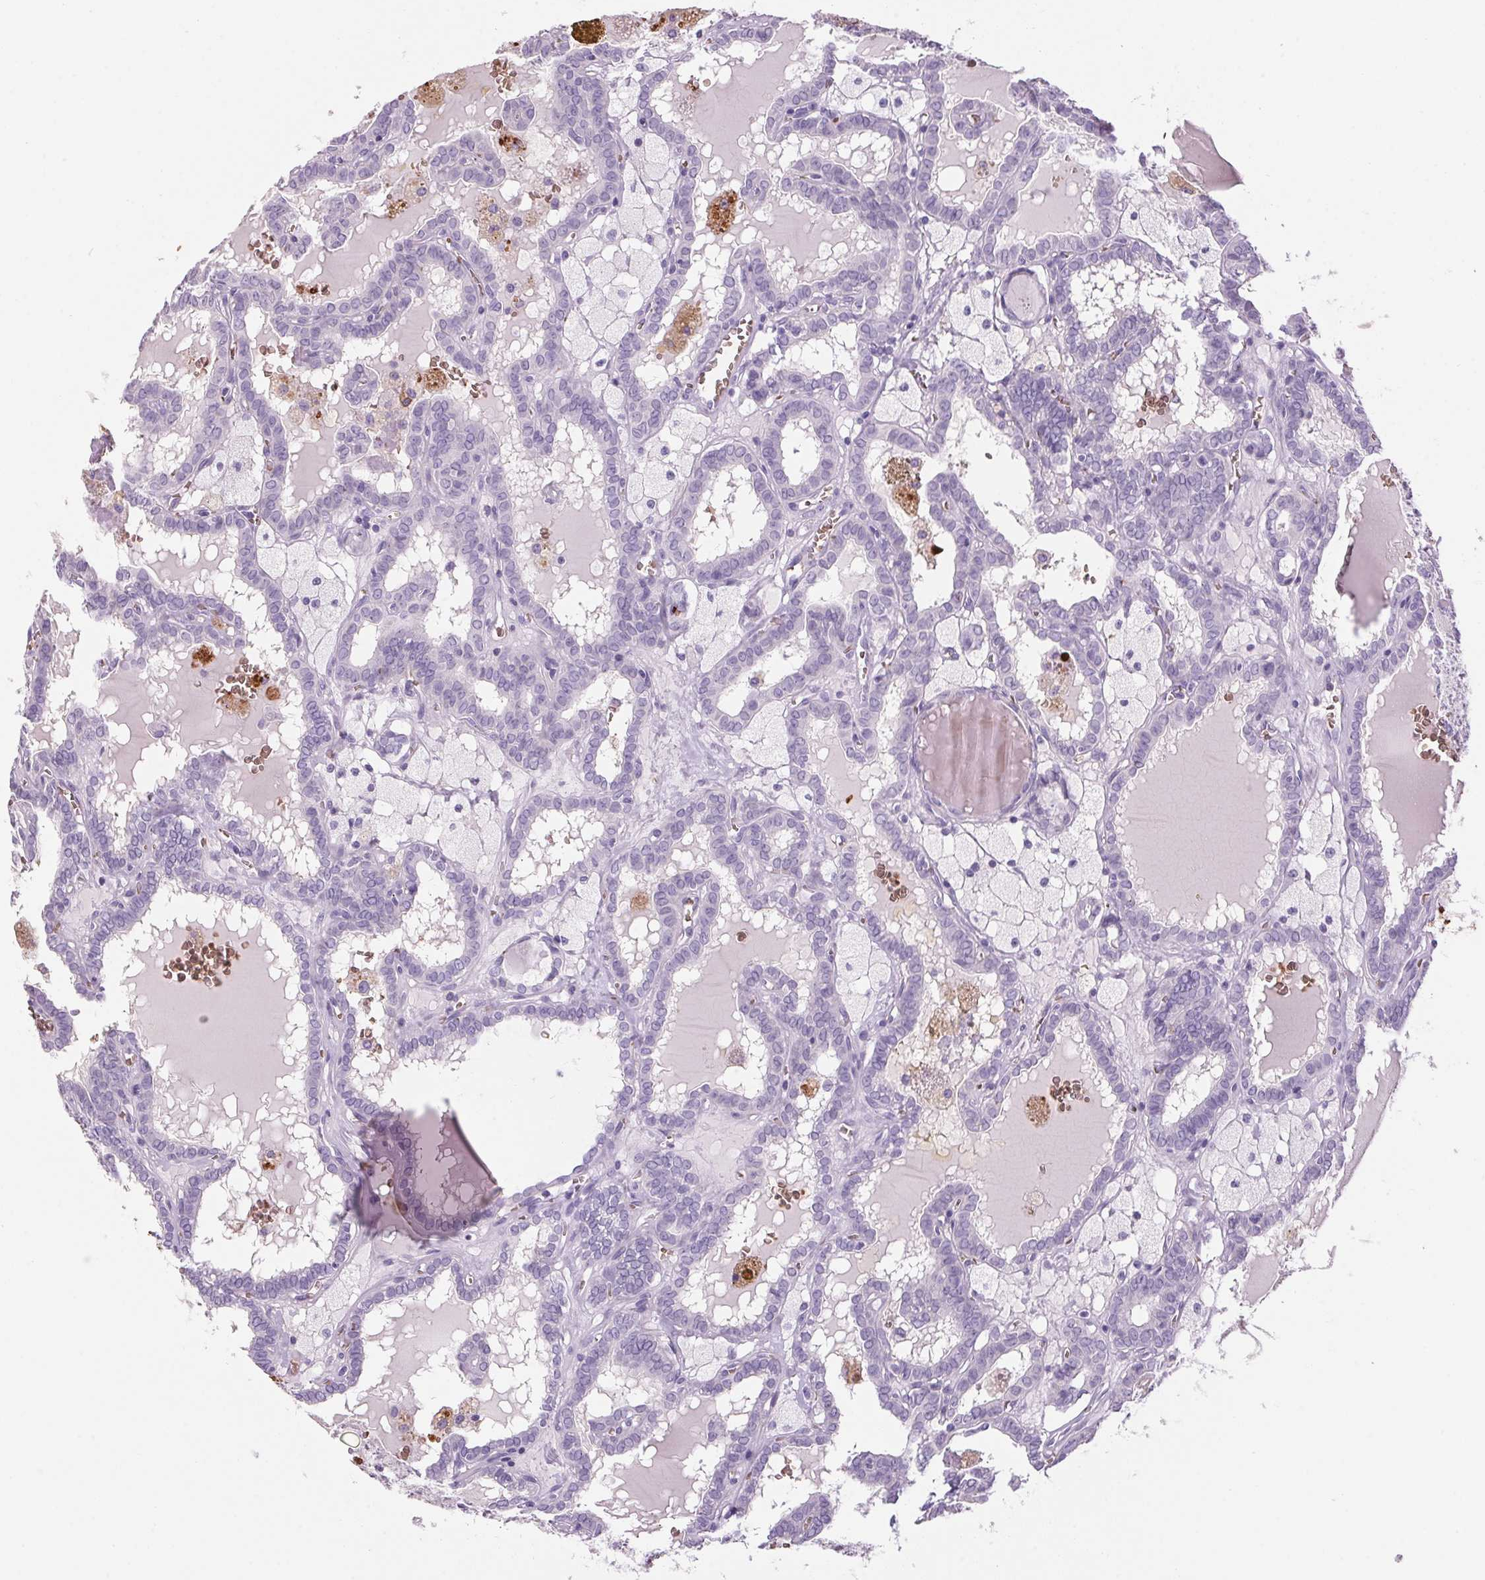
{"staining": {"intensity": "negative", "quantity": "none", "location": "none"}, "tissue": "thyroid cancer", "cell_type": "Tumor cells", "image_type": "cancer", "snomed": [{"axis": "morphology", "description": "Papillary adenocarcinoma, NOS"}, {"axis": "topography", "description": "Thyroid gland"}], "caption": "Tumor cells are negative for protein expression in human thyroid papillary adenocarcinoma.", "gene": "HBQ1", "patient": {"sex": "female", "age": 39}}